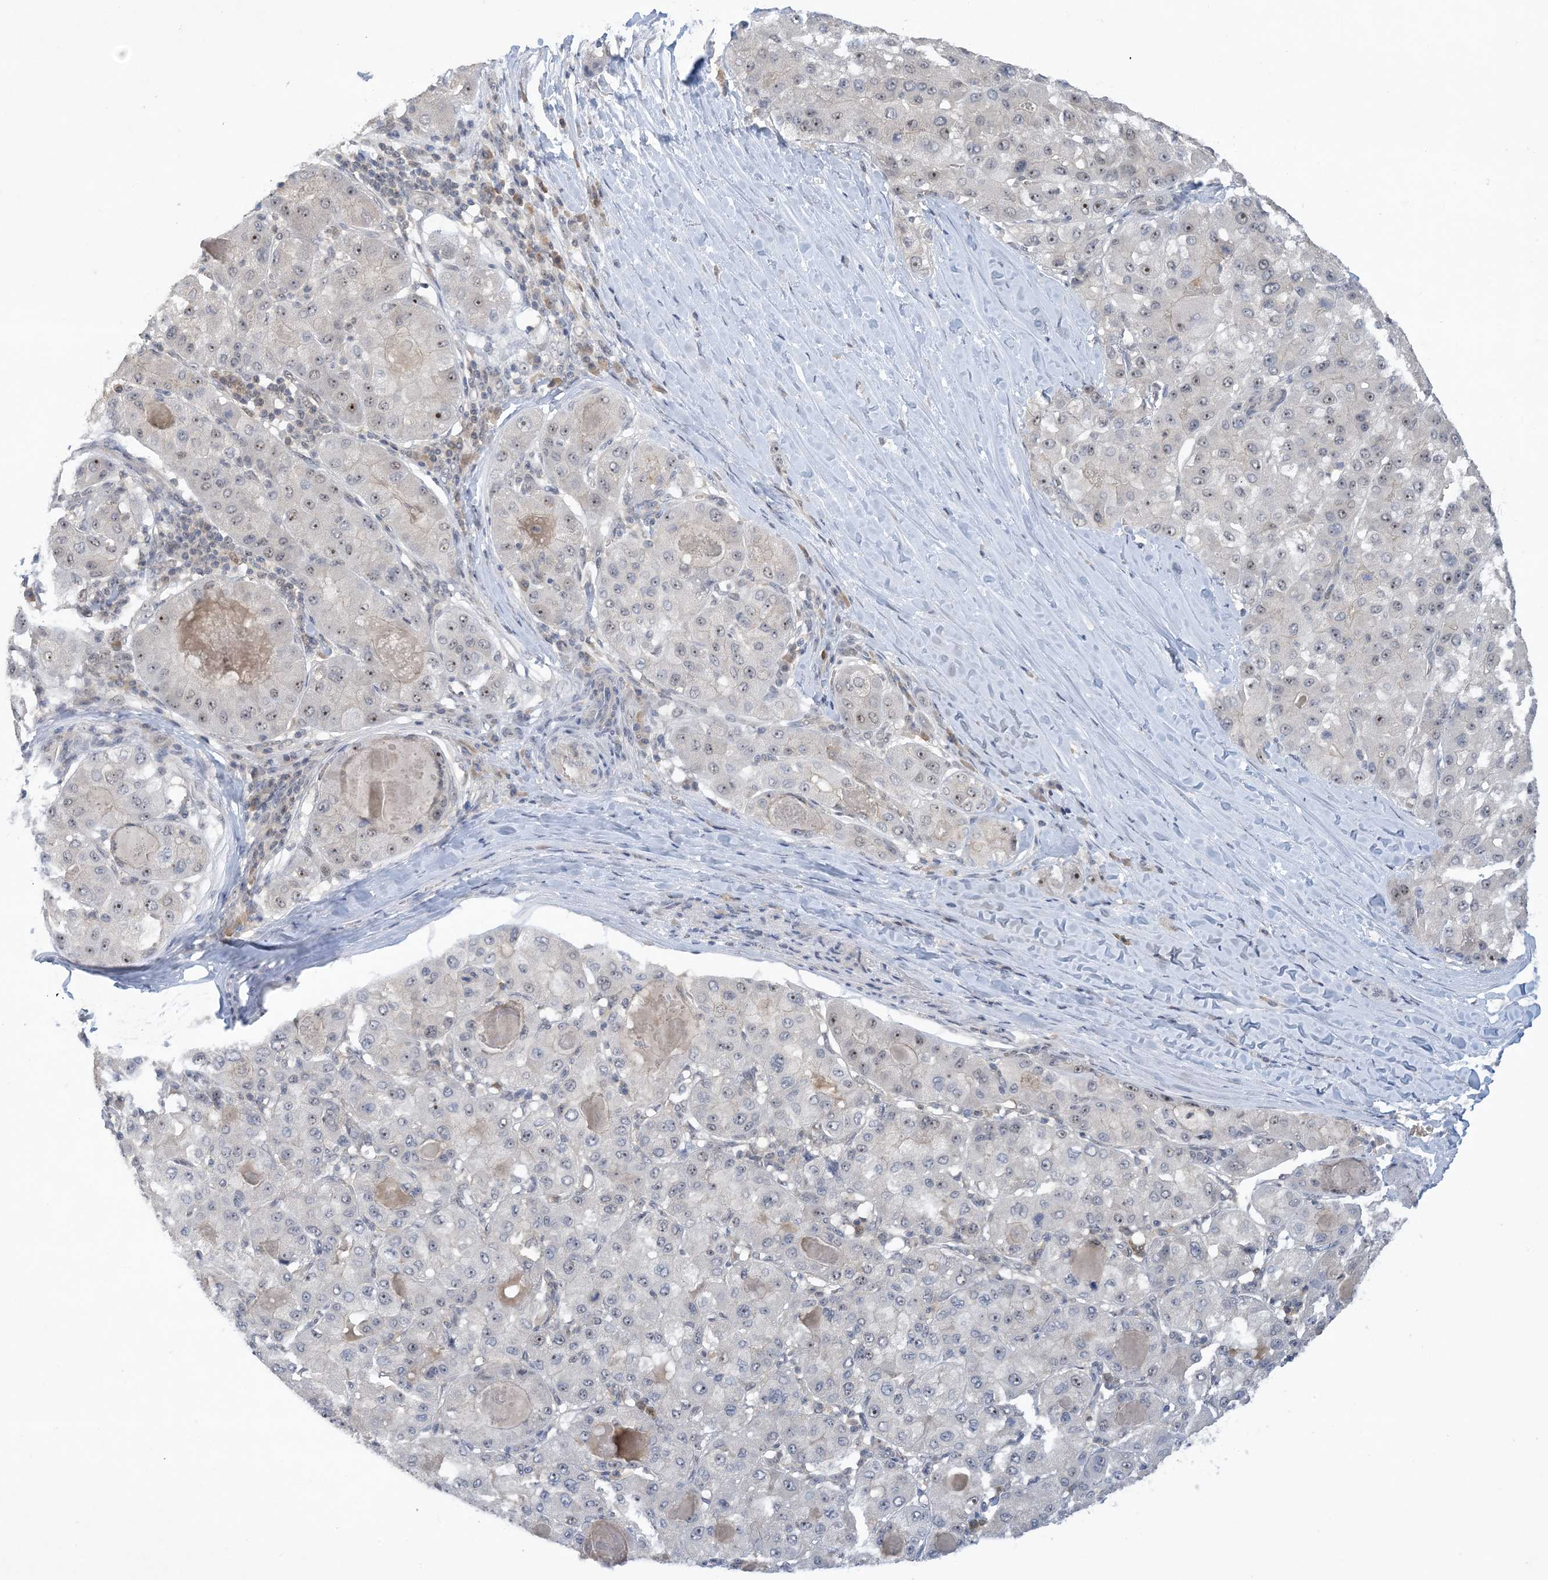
{"staining": {"intensity": "weak", "quantity": "<25%", "location": "nuclear"}, "tissue": "liver cancer", "cell_type": "Tumor cells", "image_type": "cancer", "snomed": [{"axis": "morphology", "description": "Carcinoma, Hepatocellular, NOS"}, {"axis": "topography", "description": "Liver"}], "caption": "This micrograph is of liver cancer (hepatocellular carcinoma) stained with IHC to label a protein in brown with the nuclei are counter-stained blue. There is no staining in tumor cells.", "gene": "UBE2E1", "patient": {"sex": "male", "age": 80}}